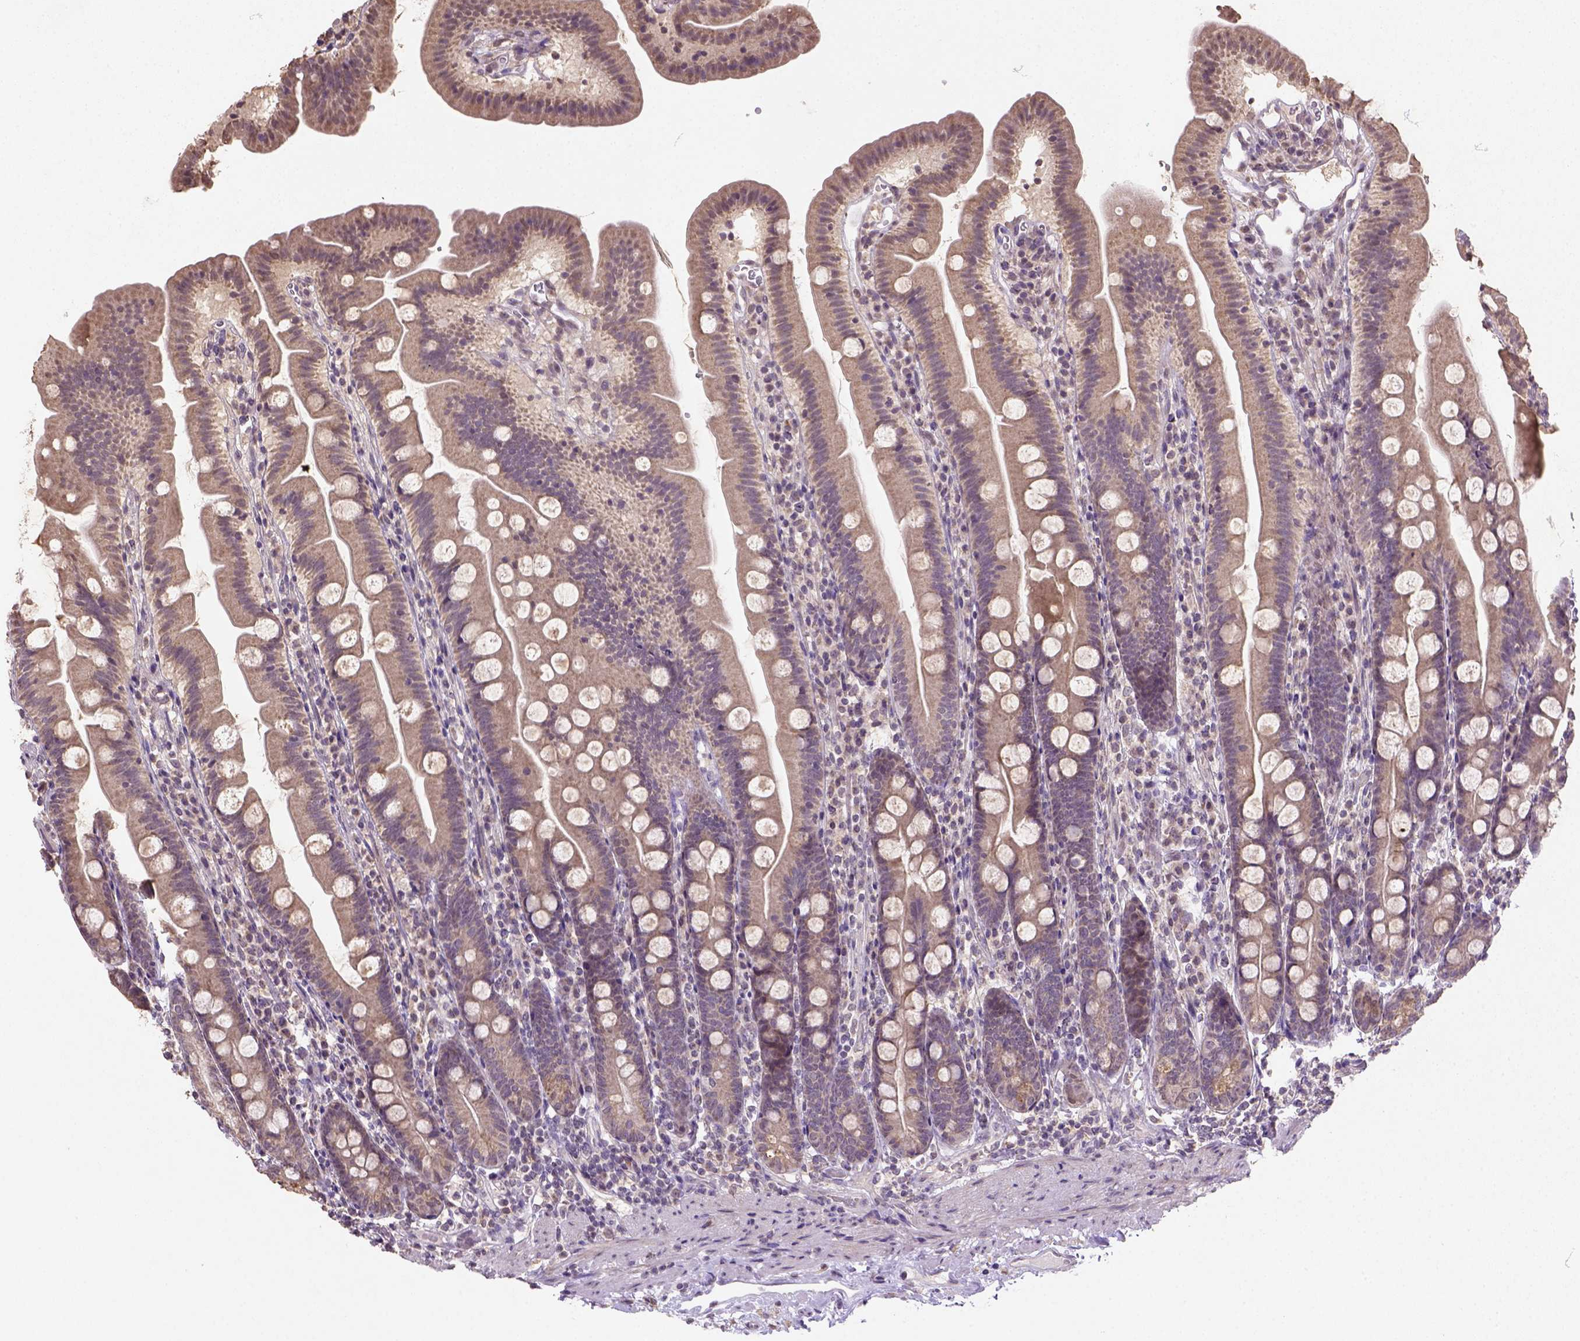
{"staining": {"intensity": "weak", "quantity": ">75%", "location": "cytoplasmic/membranous"}, "tissue": "duodenum", "cell_type": "Glandular cells", "image_type": "normal", "snomed": [{"axis": "morphology", "description": "Normal tissue, NOS"}, {"axis": "topography", "description": "Duodenum"}], "caption": "DAB immunohistochemical staining of benign duodenum demonstrates weak cytoplasmic/membranous protein expression in approximately >75% of glandular cells.", "gene": "NUDT10", "patient": {"sex": "female", "age": 67}}